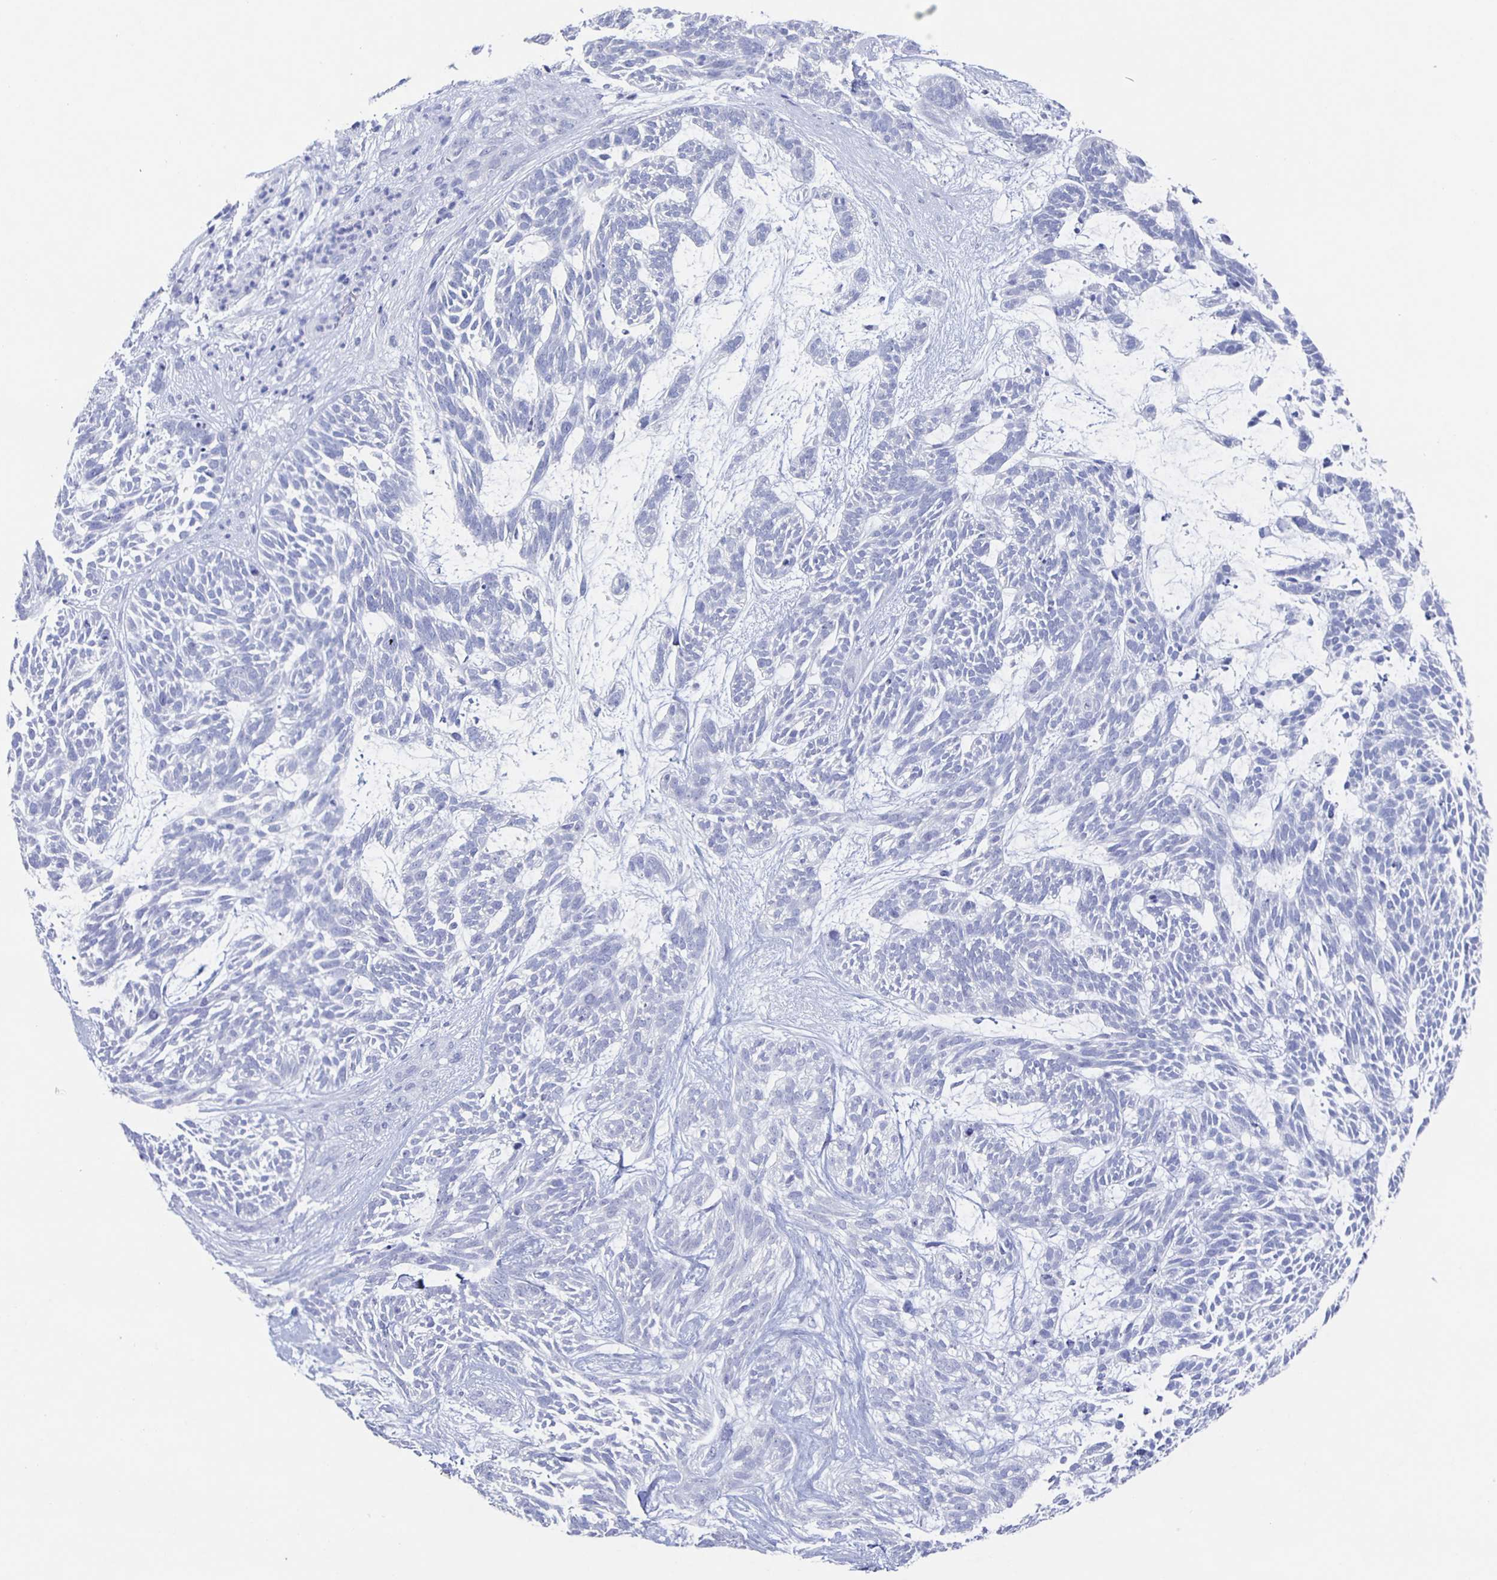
{"staining": {"intensity": "negative", "quantity": "none", "location": "none"}, "tissue": "skin cancer", "cell_type": "Tumor cells", "image_type": "cancer", "snomed": [{"axis": "morphology", "description": "Basal cell carcinoma"}, {"axis": "topography", "description": "Skin"}, {"axis": "topography", "description": "Skin, foot"}], "caption": "Immunohistochemistry (IHC) of human skin cancer shows no expression in tumor cells. (Stains: DAB (3,3'-diaminobenzidine) IHC with hematoxylin counter stain, Microscopy: brightfield microscopy at high magnification).", "gene": "SLC34A2", "patient": {"sex": "female", "age": 77}}